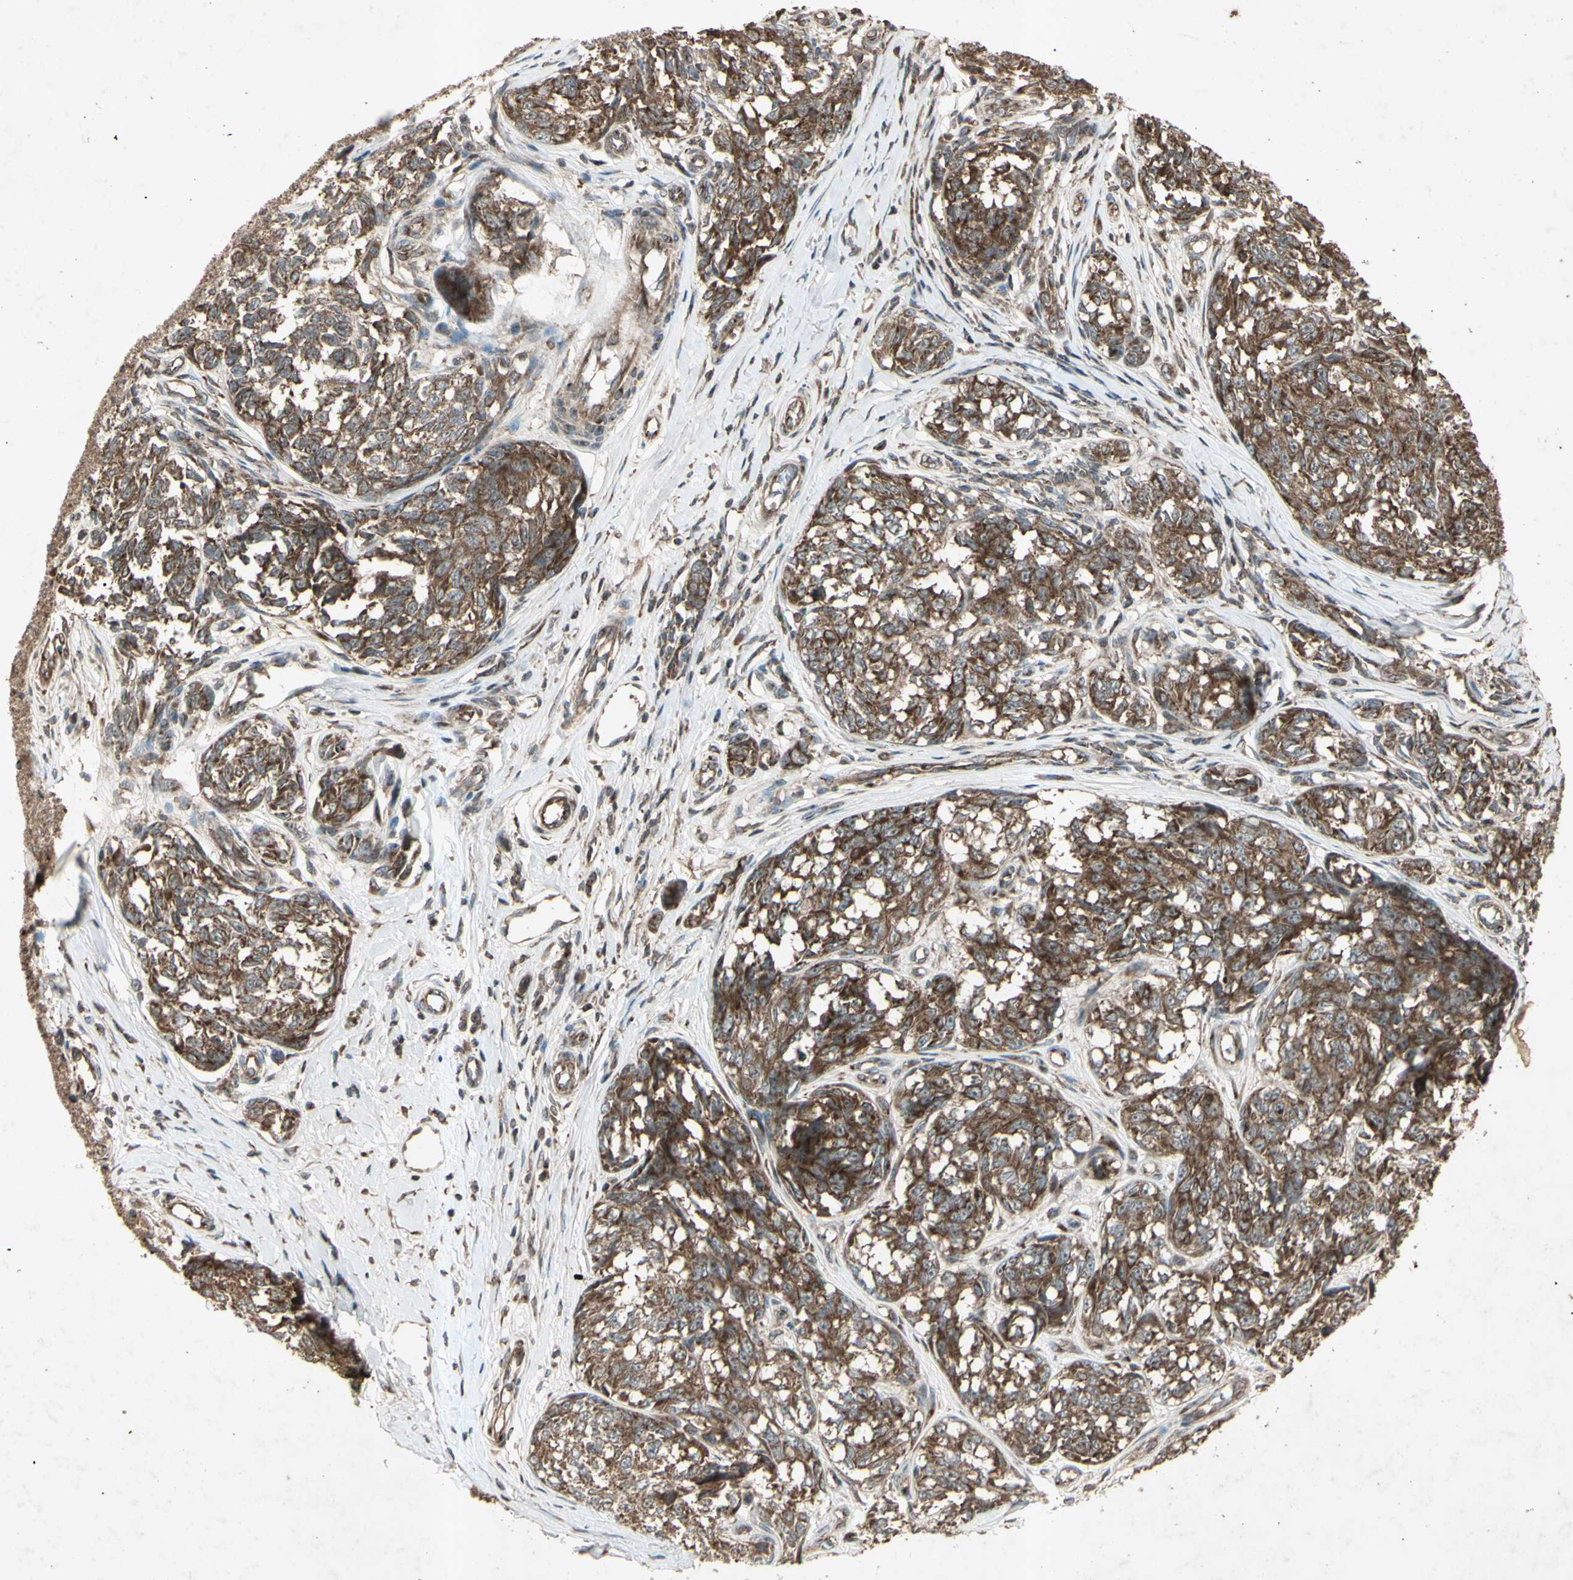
{"staining": {"intensity": "strong", "quantity": ">75%", "location": "cytoplasmic/membranous"}, "tissue": "melanoma", "cell_type": "Tumor cells", "image_type": "cancer", "snomed": [{"axis": "morphology", "description": "Malignant melanoma, NOS"}, {"axis": "topography", "description": "Skin"}], "caption": "Protein staining exhibits strong cytoplasmic/membranous staining in about >75% of tumor cells in melanoma.", "gene": "AP1G1", "patient": {"sex": "female", "age": 64}}